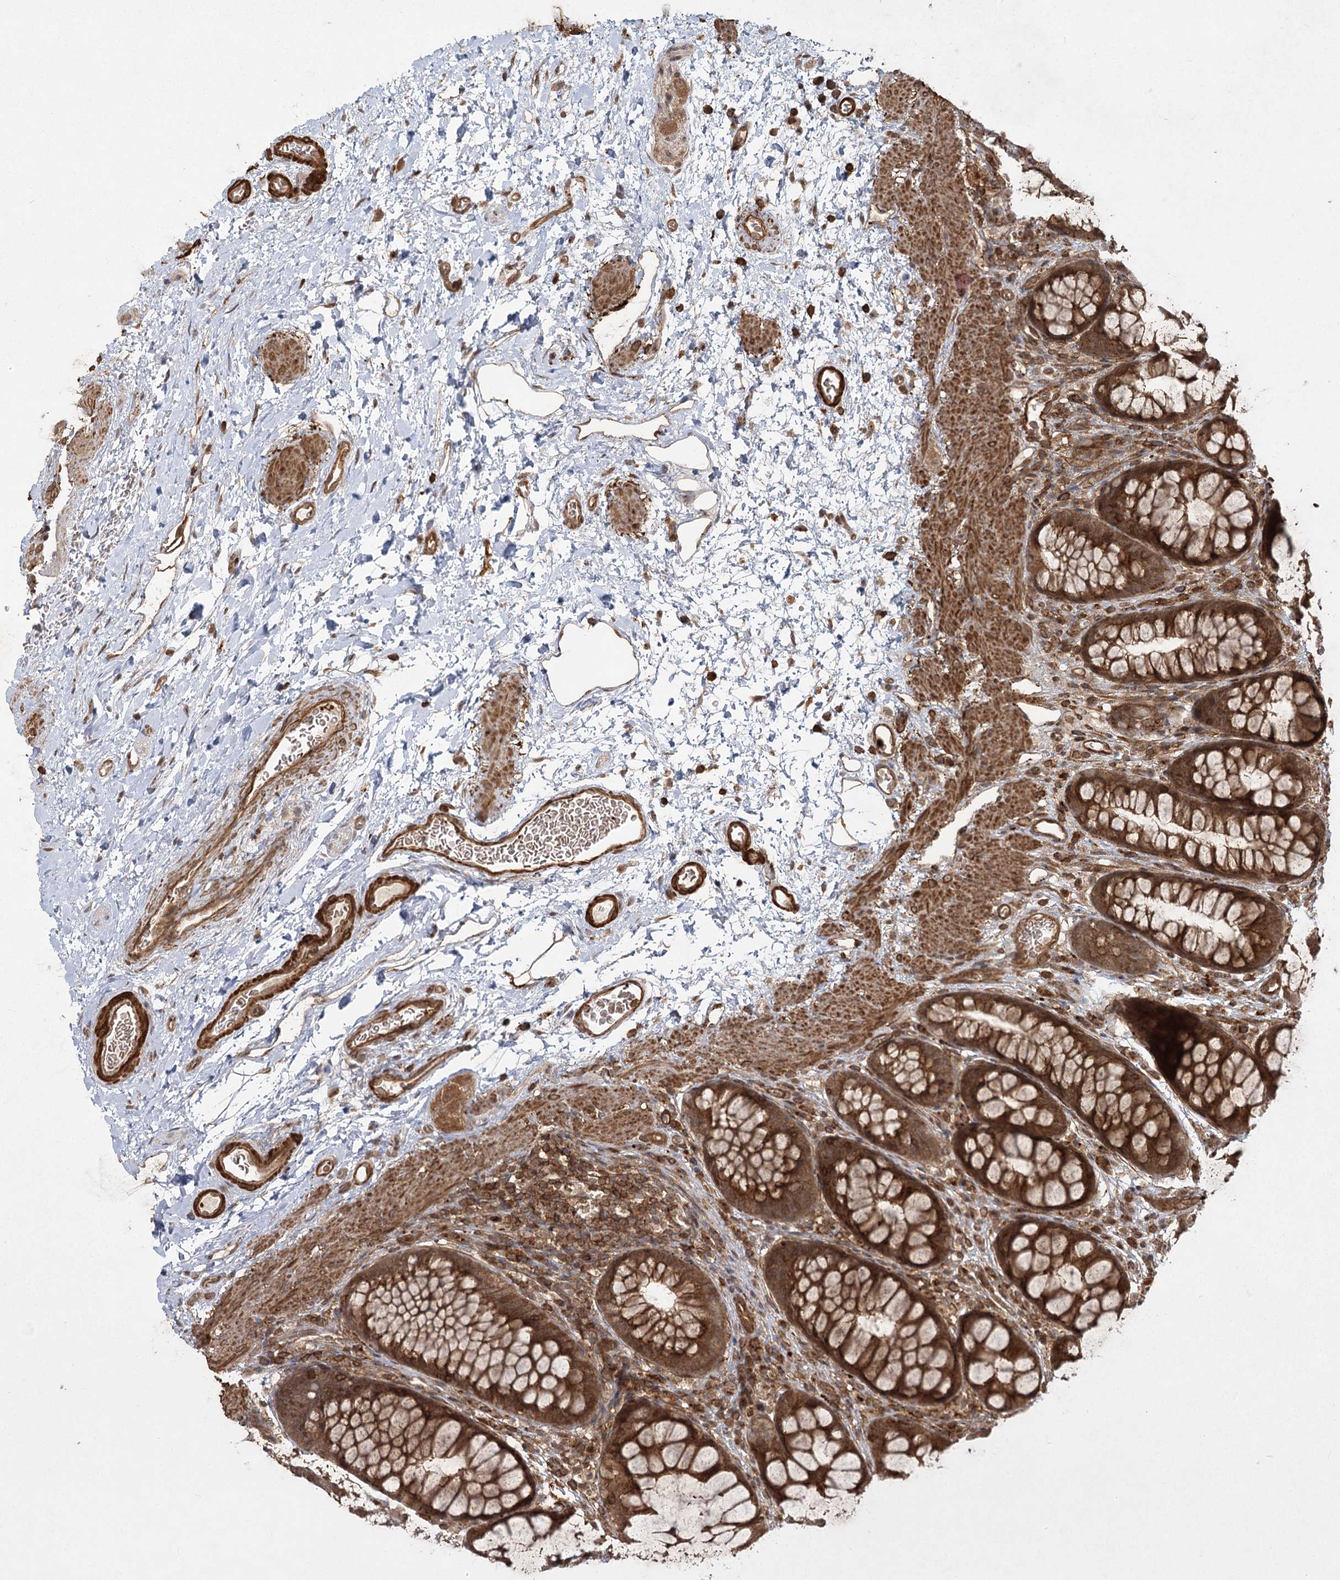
{"staining": {"intensity": "strong", "quantity": ">75%", "location": "cytoplasmic/membranous"}, "tissue": "colon", "cell_type": "Endothelial cells", "image_type": "normal", "snomed": [{"axis": "morphology", "description": "Normal tissue, NOS"}, {"axis": "topography", "description": "Colon"}], "caption": "Immunohistochemical staining of unremarkable colon demonstrates strong cytoplasmic/membranous protein expression in approximately >75% of endothelial cells.", "gene": "MDFIC", "patient": {"sex": "female", "age": 62}}